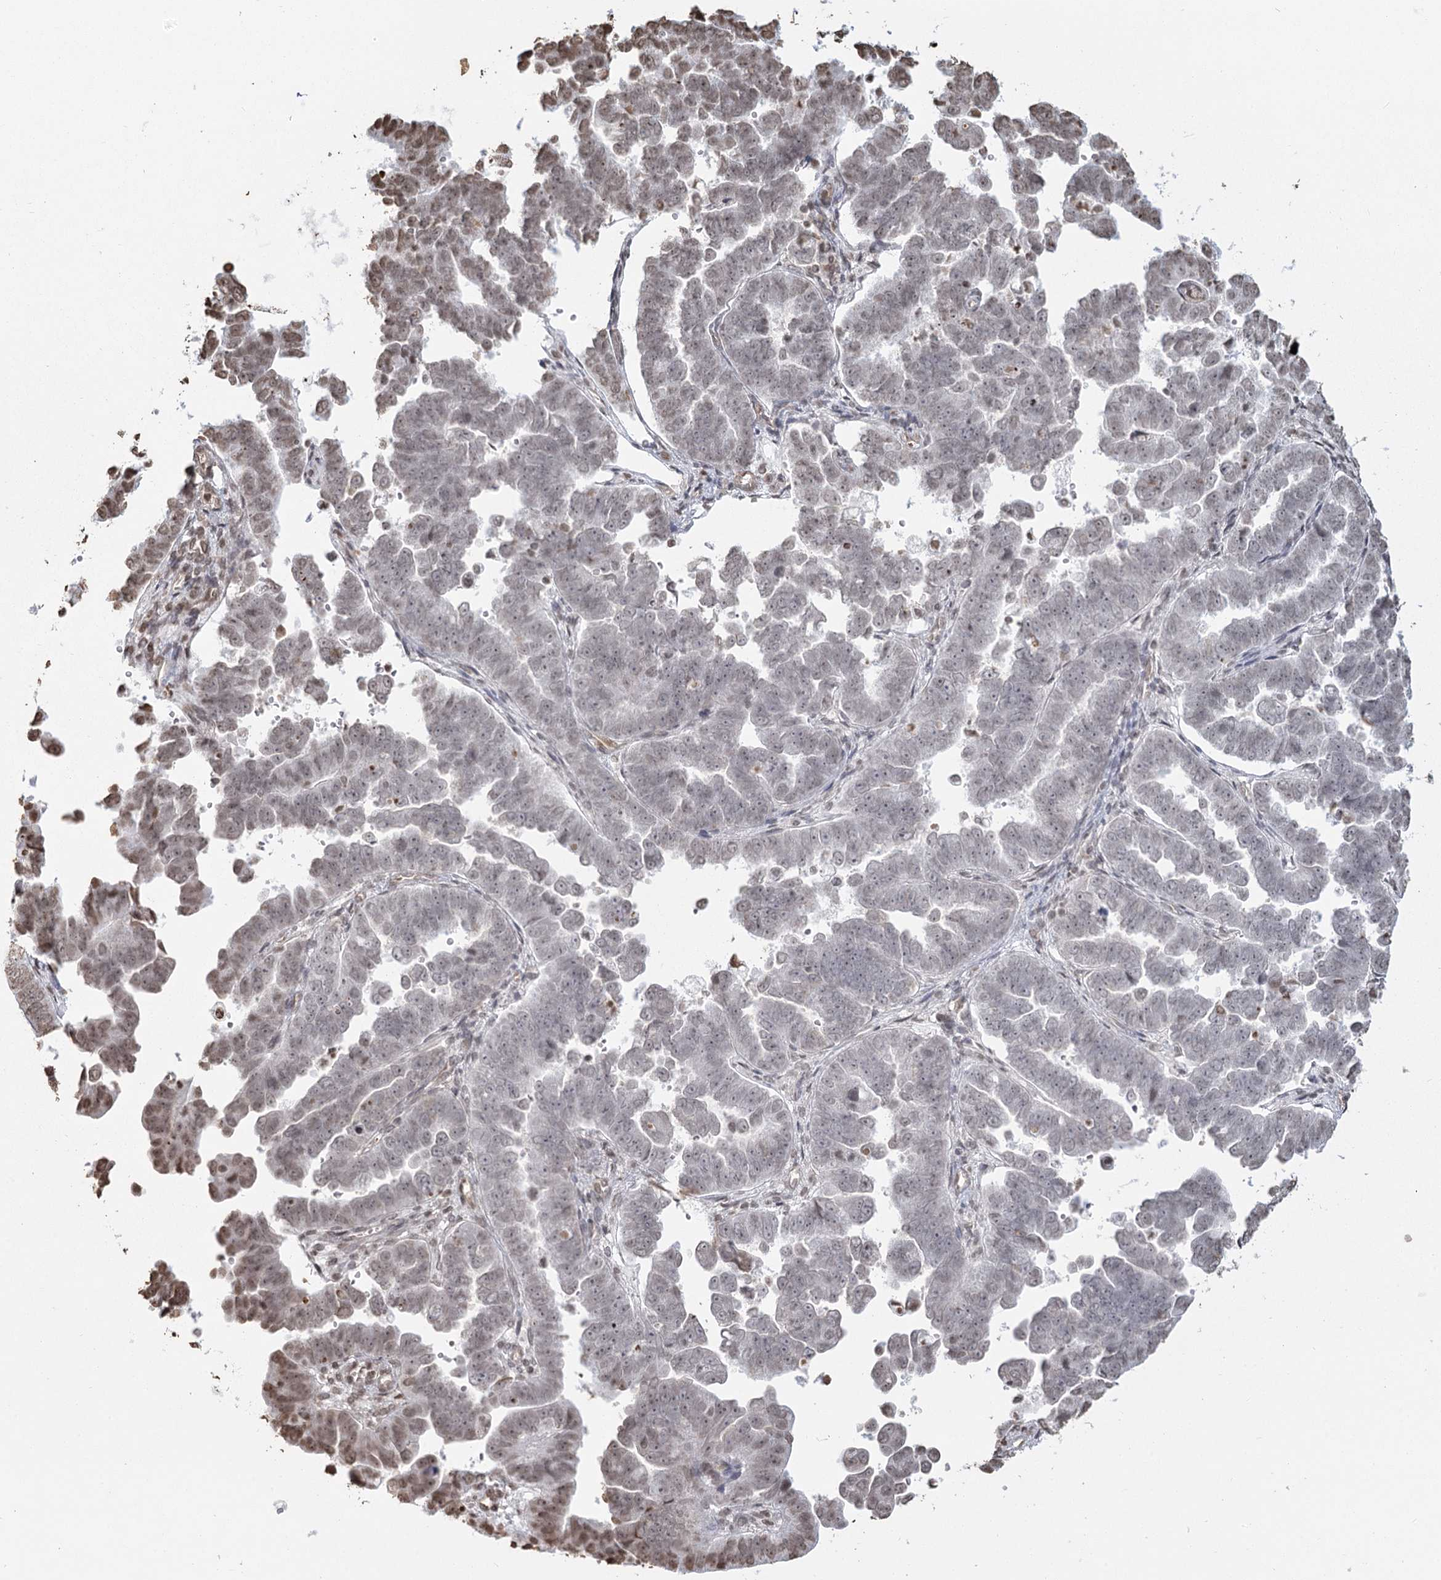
{"staining": {"intensity": "weak", "quantity": "<25%", "location": "nuclear"}, "tissue": "endometrial cancer", "cell_type": "Tumor cells", "image_type": "cancer", "snomed": [{"axis": "morphology", "description": "Adenocarcinoma, NOS"}, {"axis": "topography", "description": "Endometrium"}], "caption": "Photomicrograph shows no significant protein positivity in tumor cells of endometrial adenocarcinoma.", "gene": "FAM13A", "patient": {"sex": "female", "age": 75}}